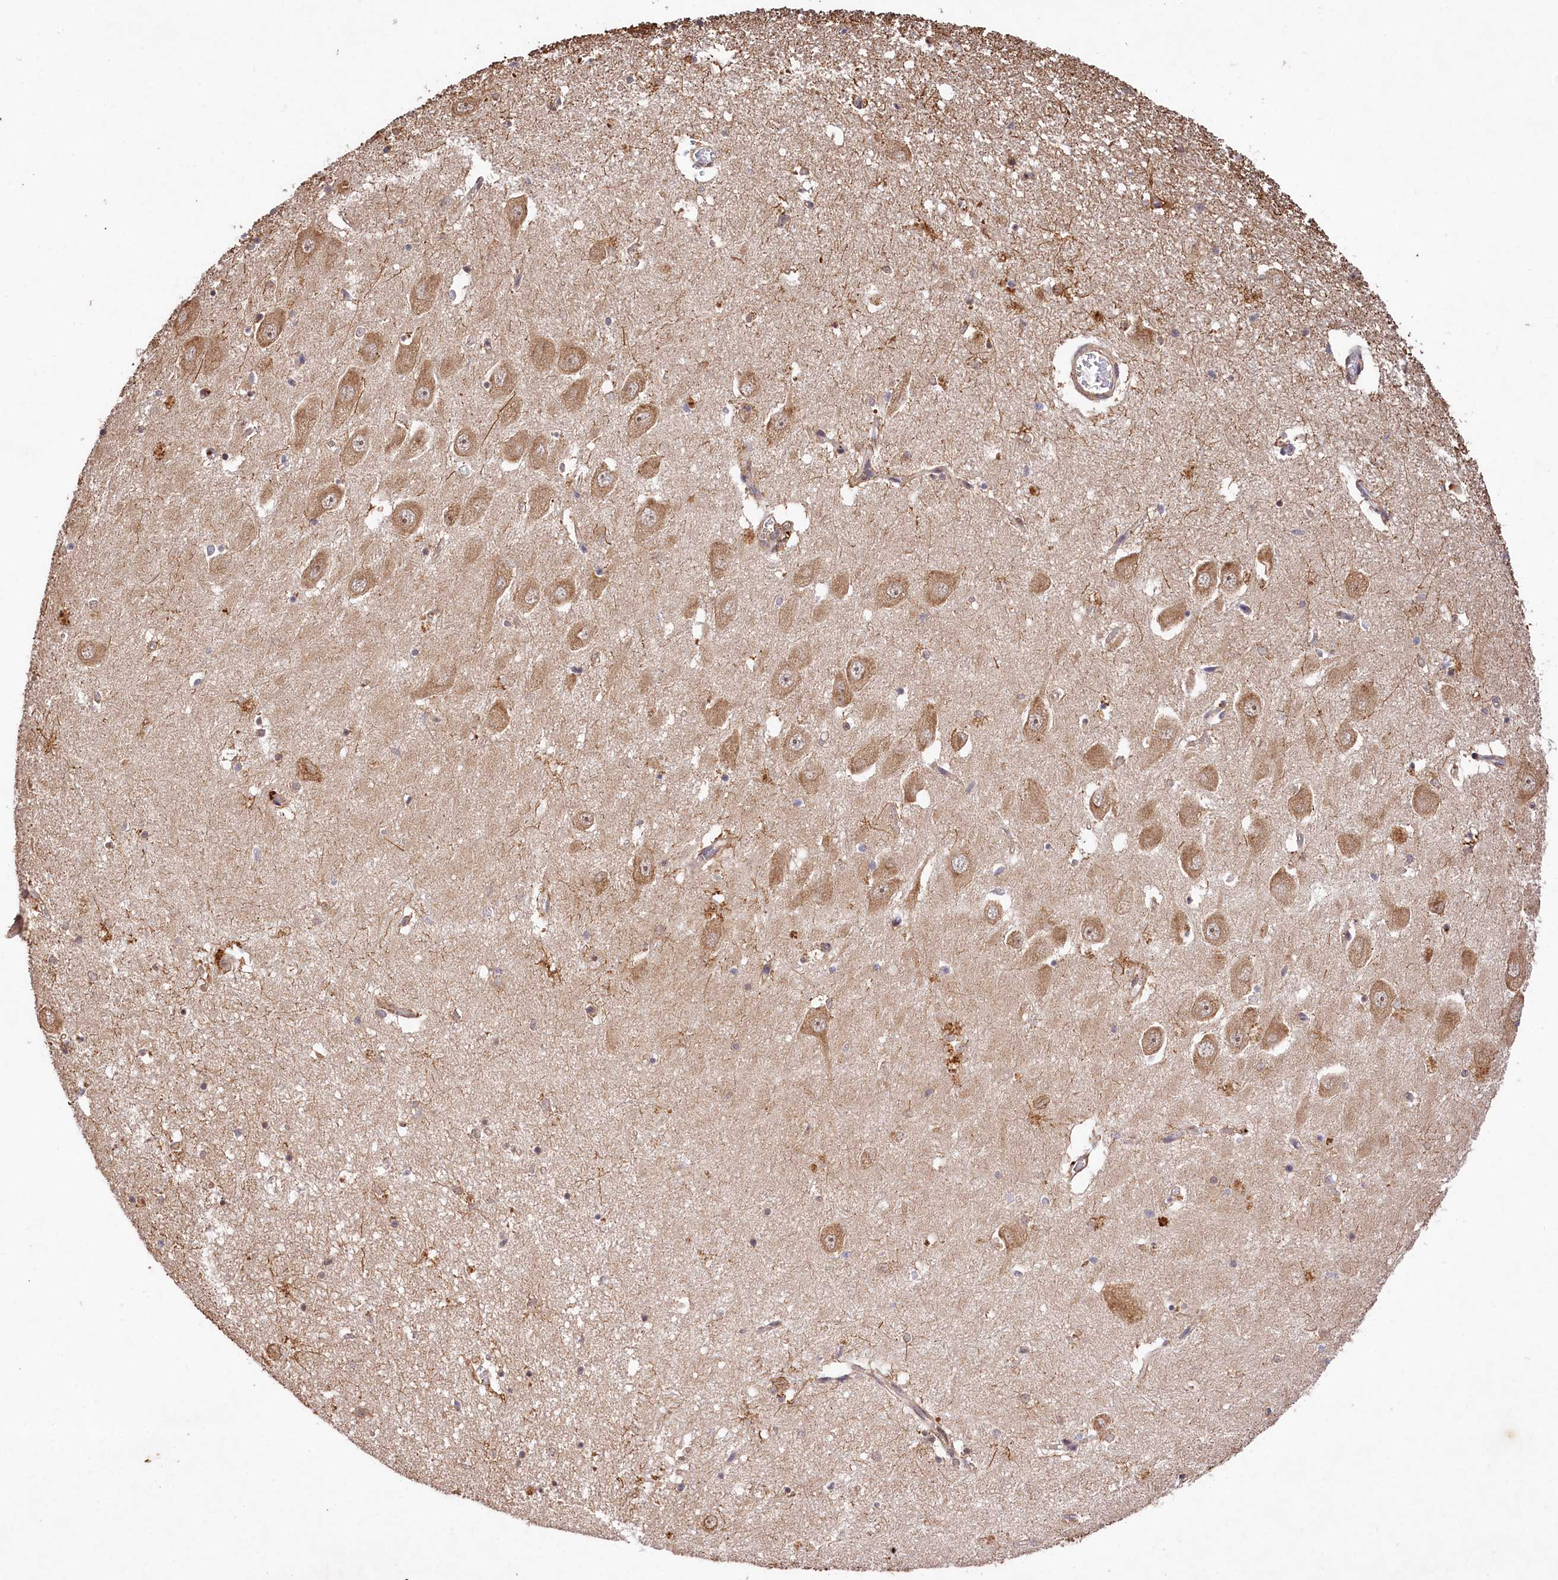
{"staining": {"intensity": "moderate", "quantity": "<25%", "location": "cytoplasmic/membranous"}, "tissue": "hippocampus", "cell_type": "Glial cells", "image_type": "normal", "snomed": [{"axis": "morphology", "description": "Normal tissue, NOS"}, {"axis": "topography", "description": "Hippocampus"}], "caption": "Immunohistochemistry histopathology image of normal hippocampus stained for a protein (brown), which exhibits low levels of moderate cytoplasmic/membranous staining in about <25% of glial cells.", "gene": "MCF2L2", "patient": {"sex": "male", "age": 70}}